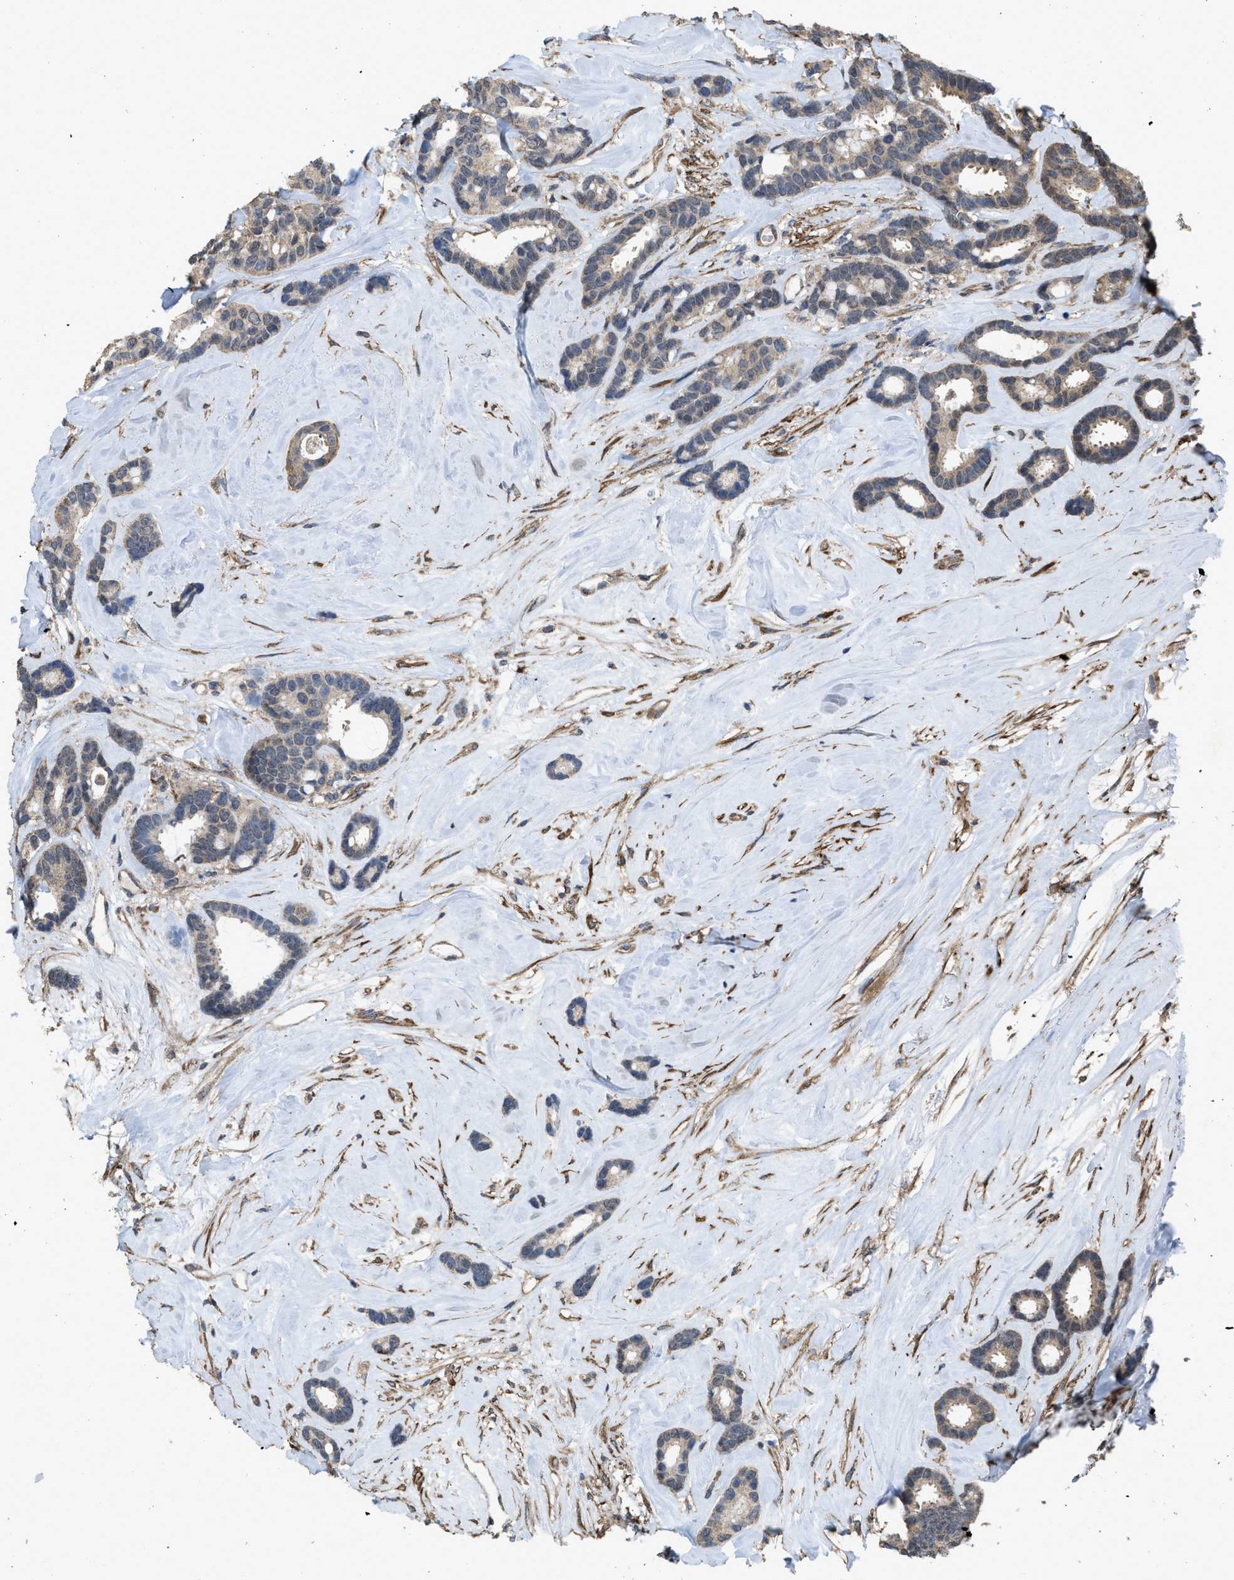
{"staining": {"intensity": "weak", "quantity": ">75%", "location": "cytoplasmic/membranous"}, "tissue": "breast cancer", "cell_type": "Tumor cells", "image_type": "cancer", "snomed": [{"axis": "morphology", "description": "Duct carcinoma"}, {"axis": "topography", "description": "Breast"}], "caption": "Protein expression analysis of human breast cancer (intraductal carcinoma) reveals weak cytoplasmic/membranous expression in approximately >75% of tumor cells.", "gene": "ARL6", "patient": {"sex": "female", "age": 87}}